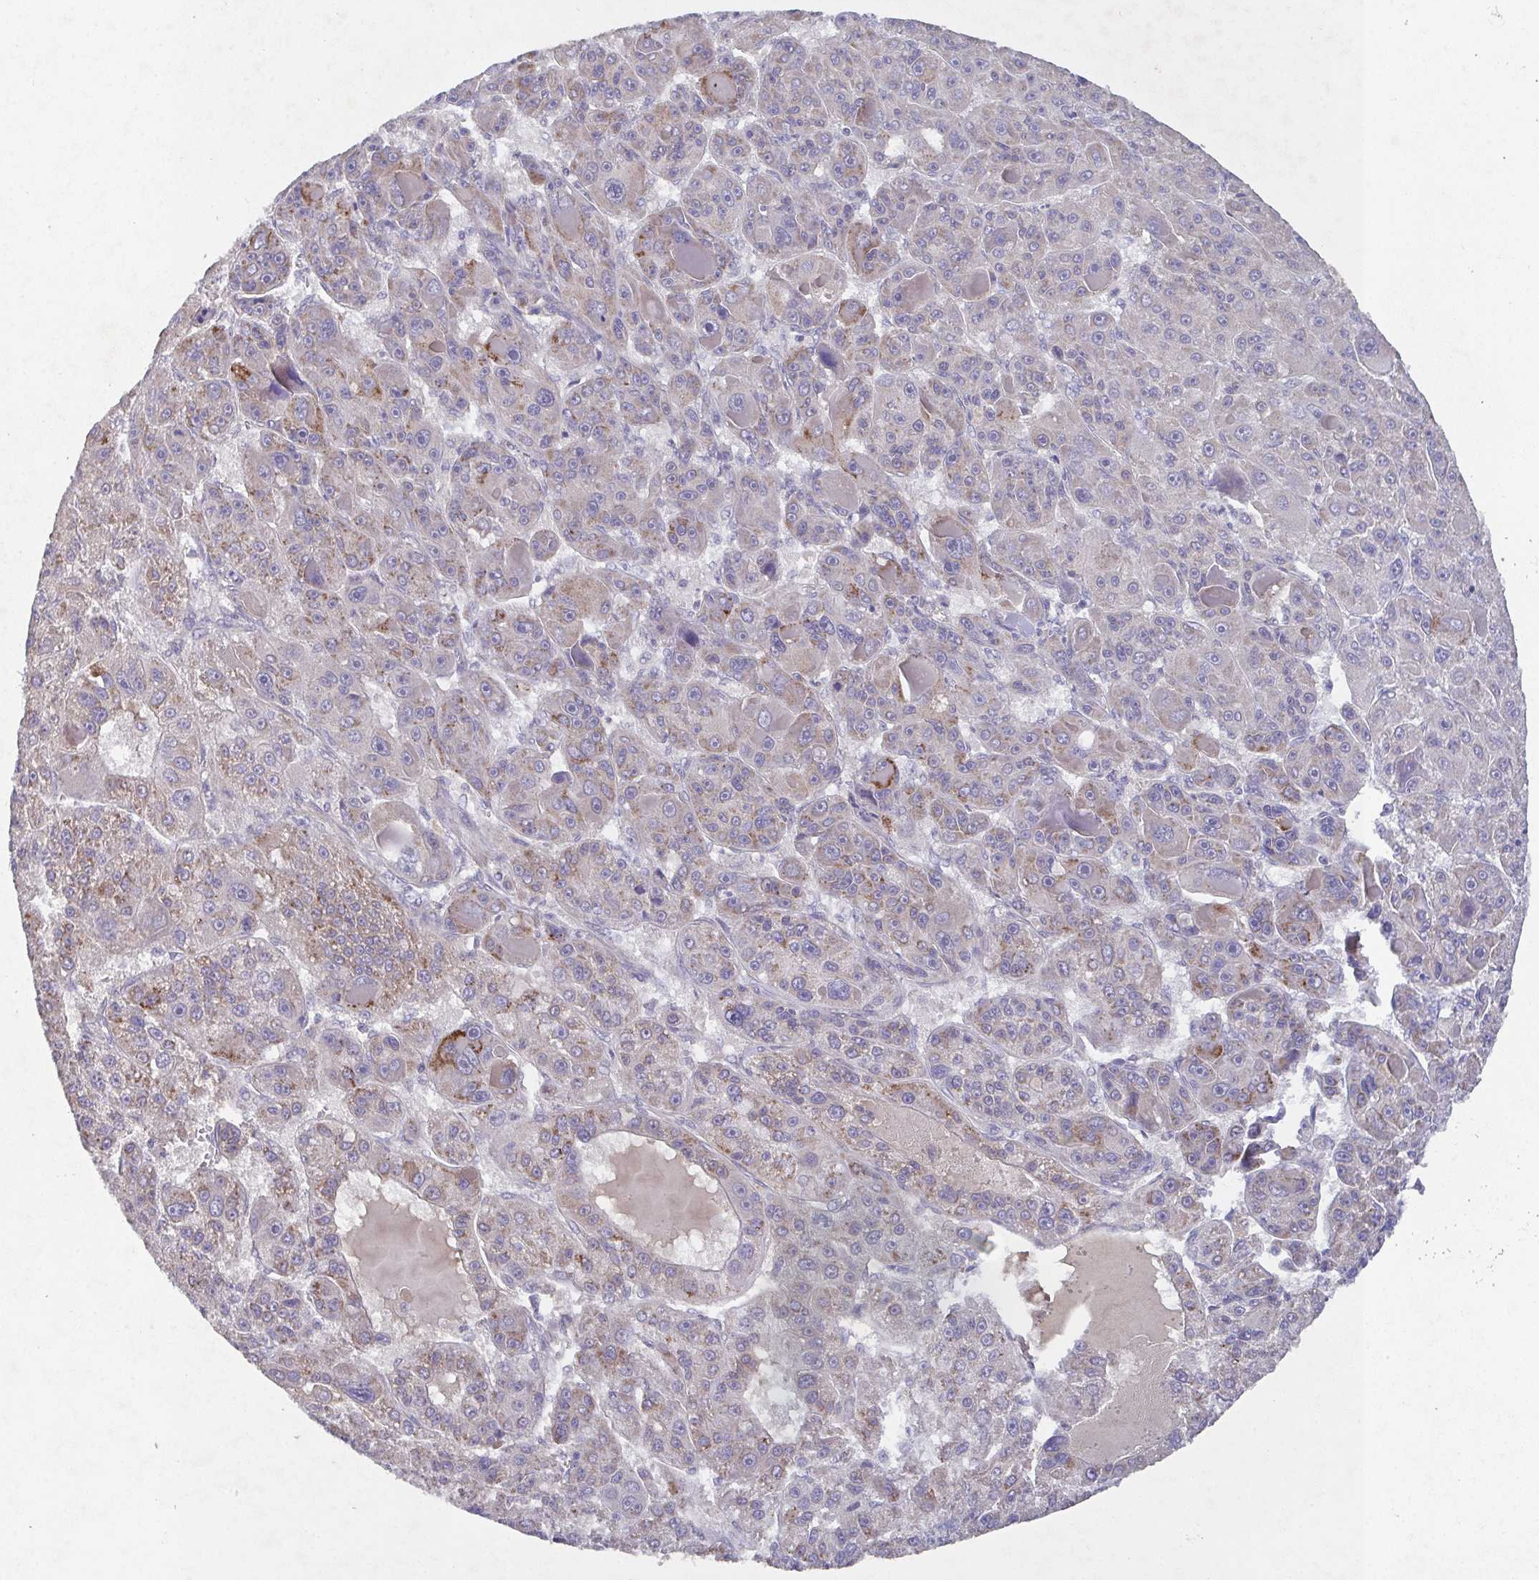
{"staining": {"intensity": "weak", "quantity": "<25%", "location": "cytoplasmic/membranous"}, "tissue": "liver cancer", "cell_type": "Tumor cells", "image_type": "cancer", "snomed": [{"axis": "morphology", "description": "Carcinoma, Hepatocellular, NOS"}, {"axis": "topography", "description": "Liver"}], "caption": "There is no significant positivity in tumor cells of liver cancer. The staining was performed using DAB to visualize the protein expression in brown, while the nuclei were stained in blue with hematoxylin (Magnification: 20x).", "gene": "MT-ND3", "patient": {"sex": "male", "age": 76}}